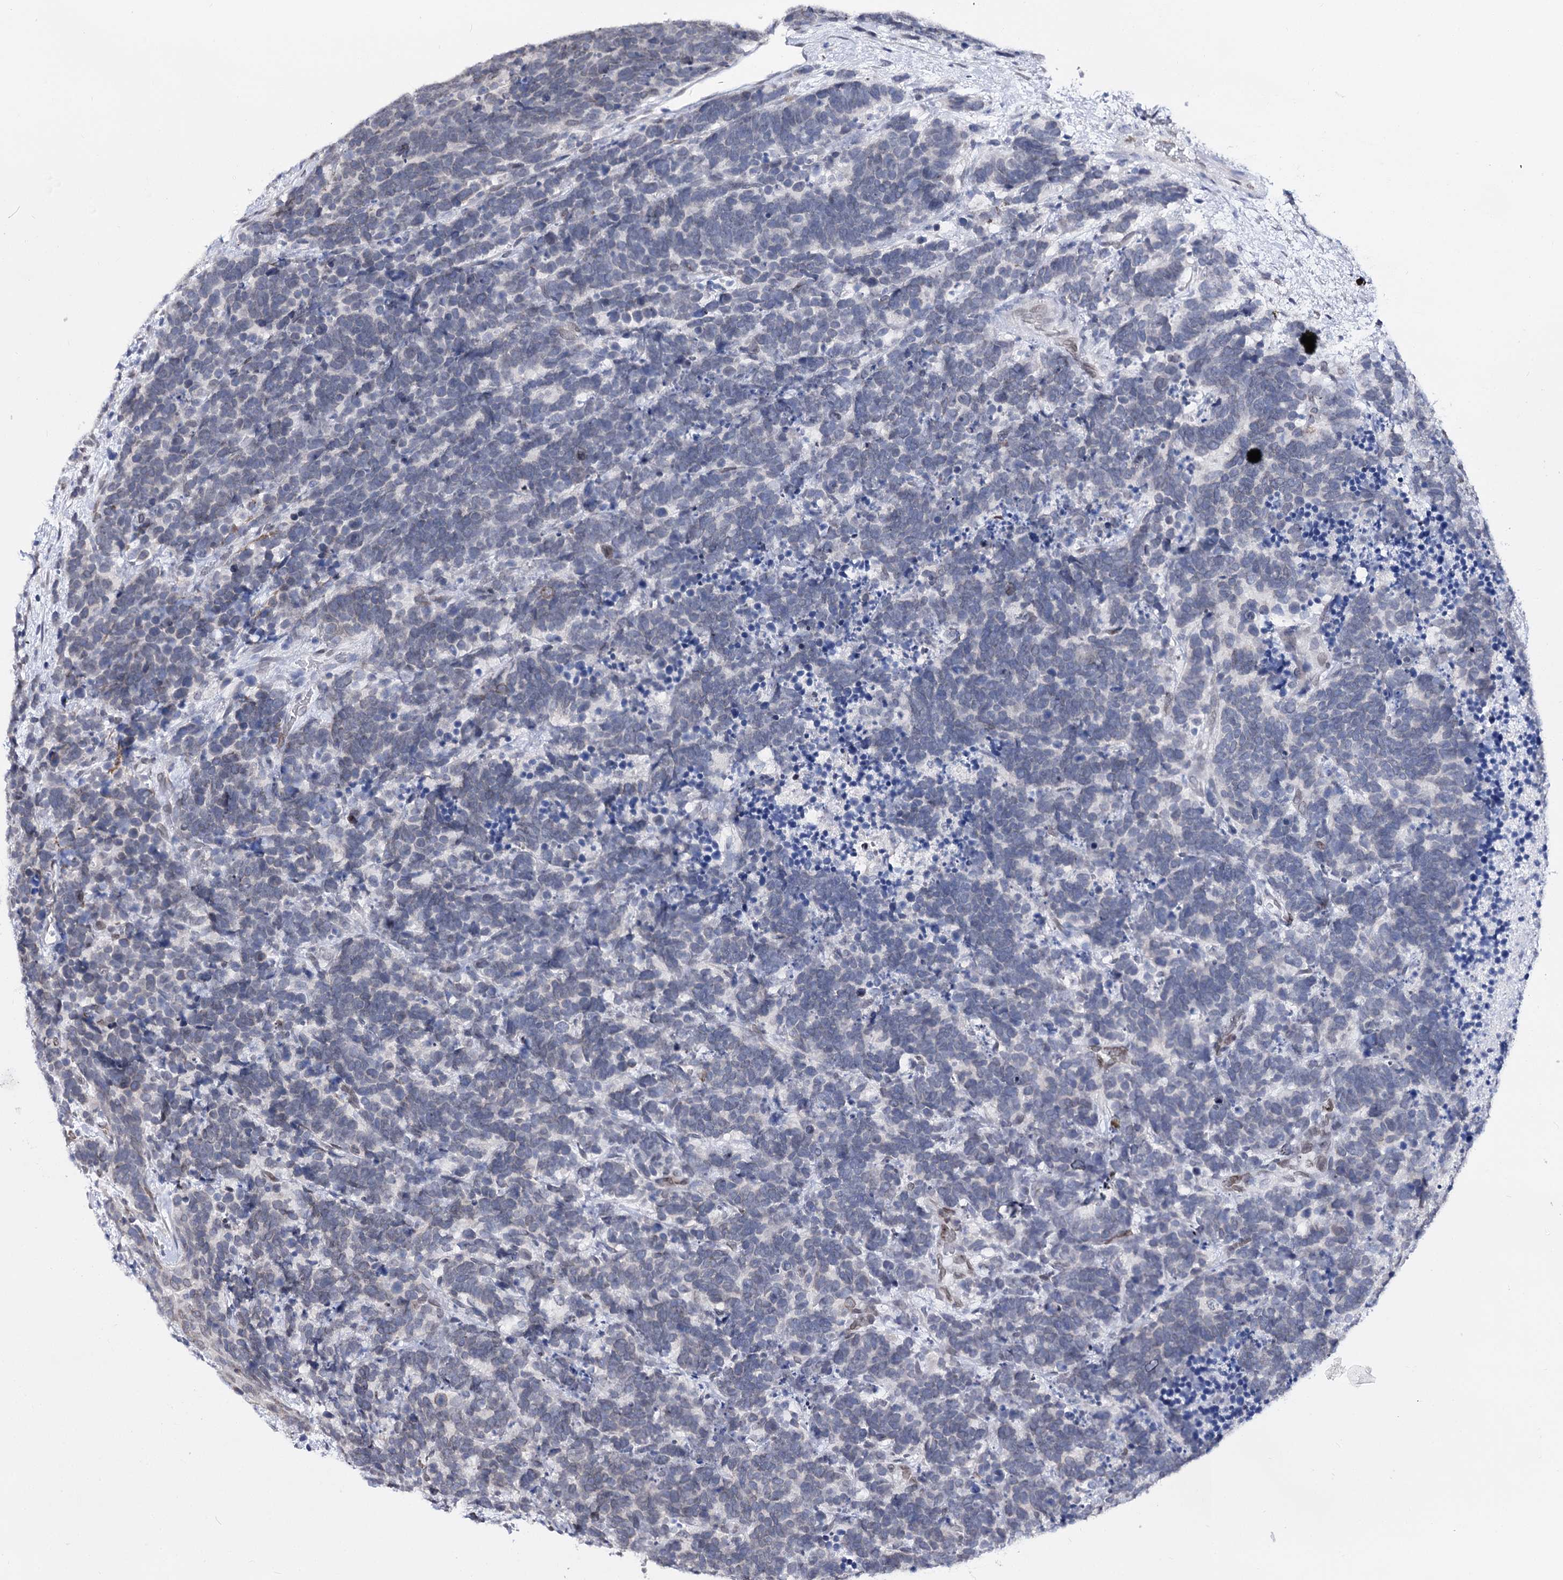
{"staining": {"intensity": "negative", "quantity": "none", "location": "none"}, "tissue": "carcinoid", "cell_type": "Tumor cells", "image_type": "cancer", "snomed": [{"axis": "morphology", "description": "Carcinoma, NOS"}, {"axis": "morphology", "description": "Carcinoid, malignant, NOS"}, {"axis": "topography", "description": "Urinary bladder"}], "caption": "DAB (3,3'-diaminobenzidine) immunohistochemical staining of human carcinoid demonstrates no significant staining in tumor cells. The staining is performed using DAB brown chromogen with nuclei counter-stained in using hematoxylin.", "gene": "TMEM201", "patient": {"sex": "male", "age": 57}}